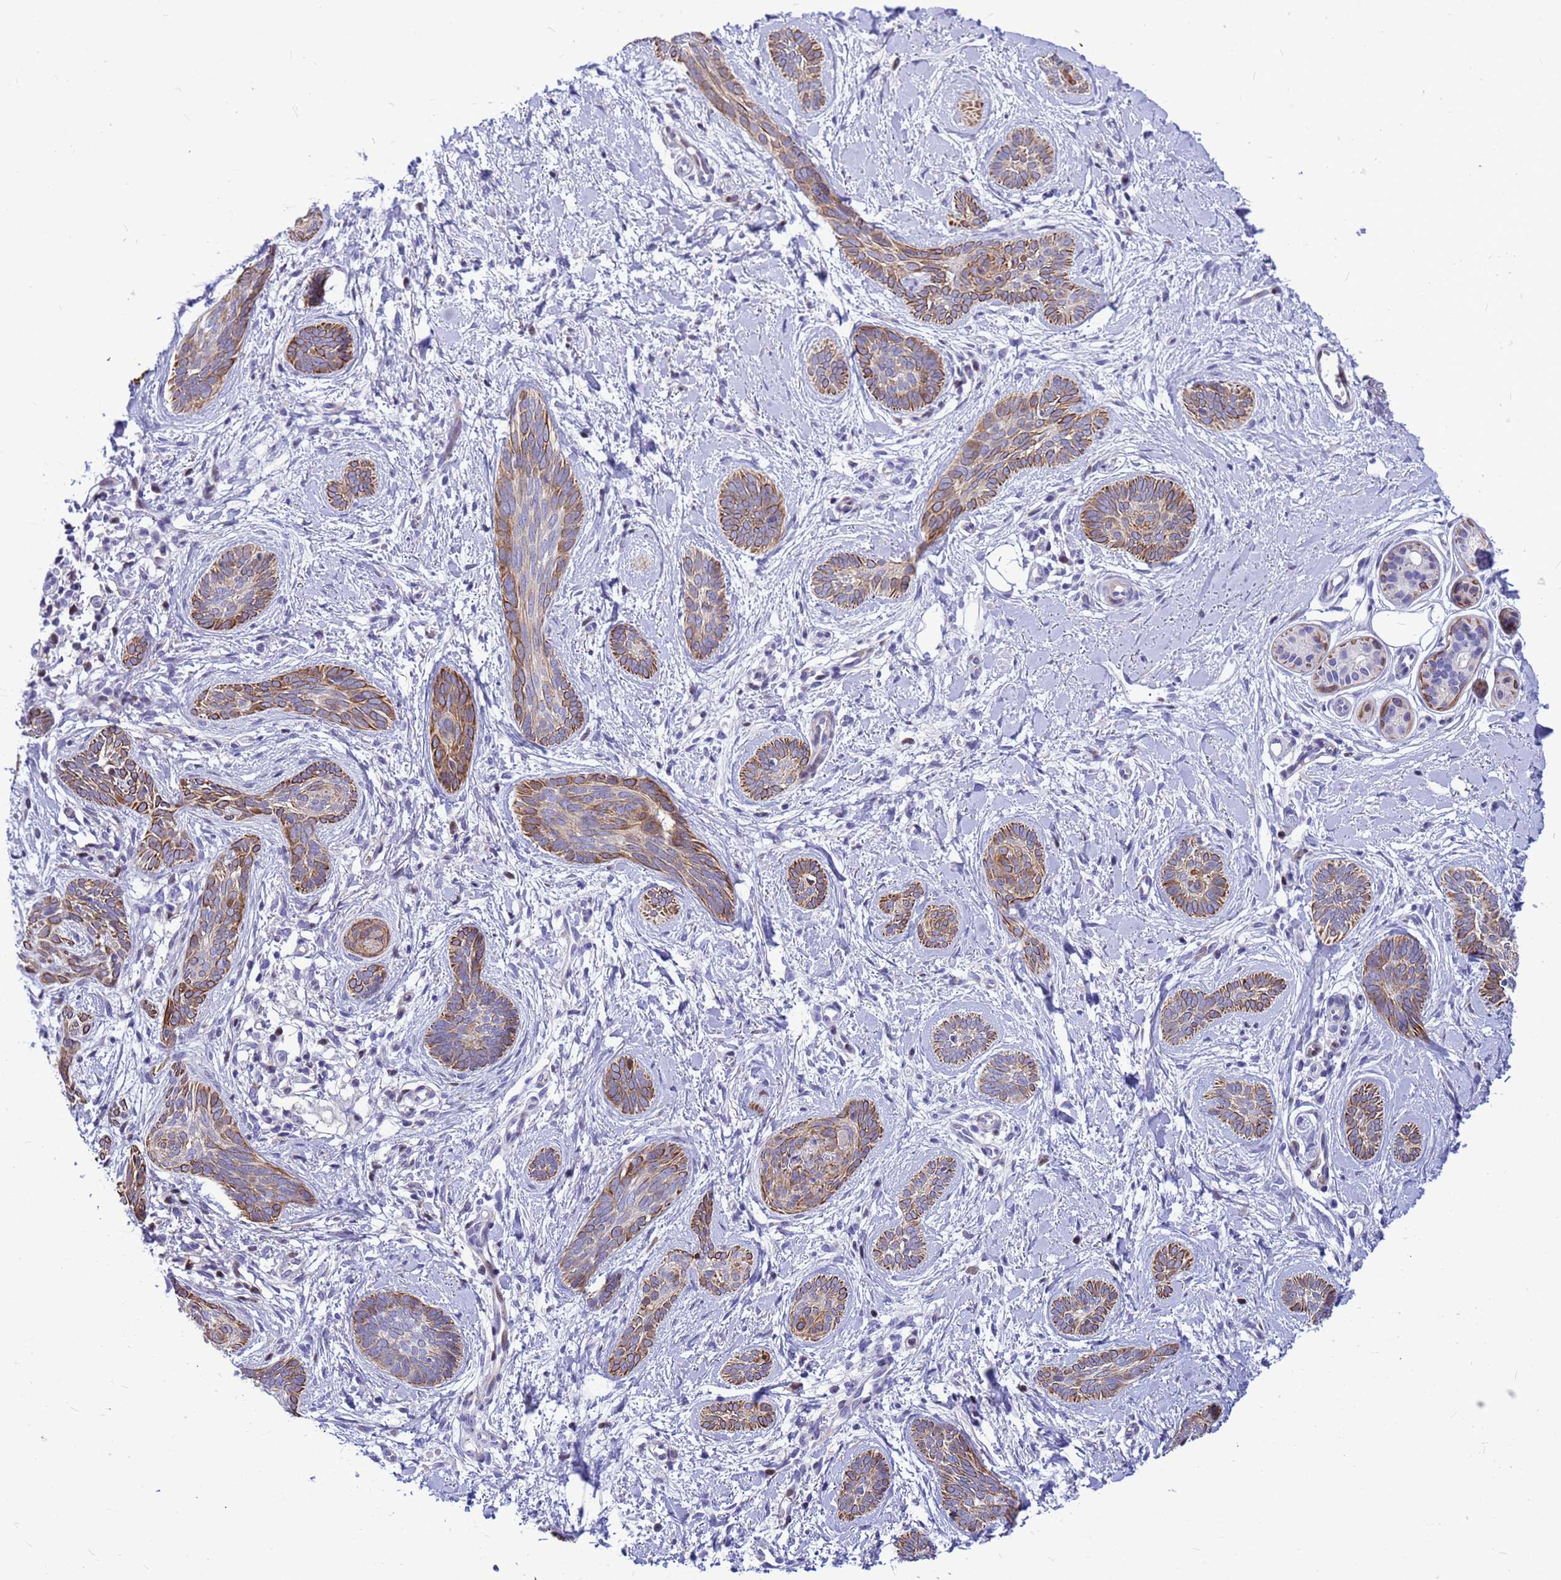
{"staining": {"intensity": "moderate", "quantity": "25%-75%", "location": "cytoplasmic/membranous"}, "tissue": "skin cancer", "cell_type": "Tumor cells", "image_type": "cancer", "snomed": [{"axis": "morphology", "description": "Basal cell carcinoma"}, {"axis": "topography", "description": "Skin"}], "caption": "Moderate cytoplasmic/membranous protein staining is appreciated in approximately 25%-75% of tumor cells in skin basal cell carcinoma.", "gene": "ADAMTS7", "patient": {"sex": "female", "age": 81}}